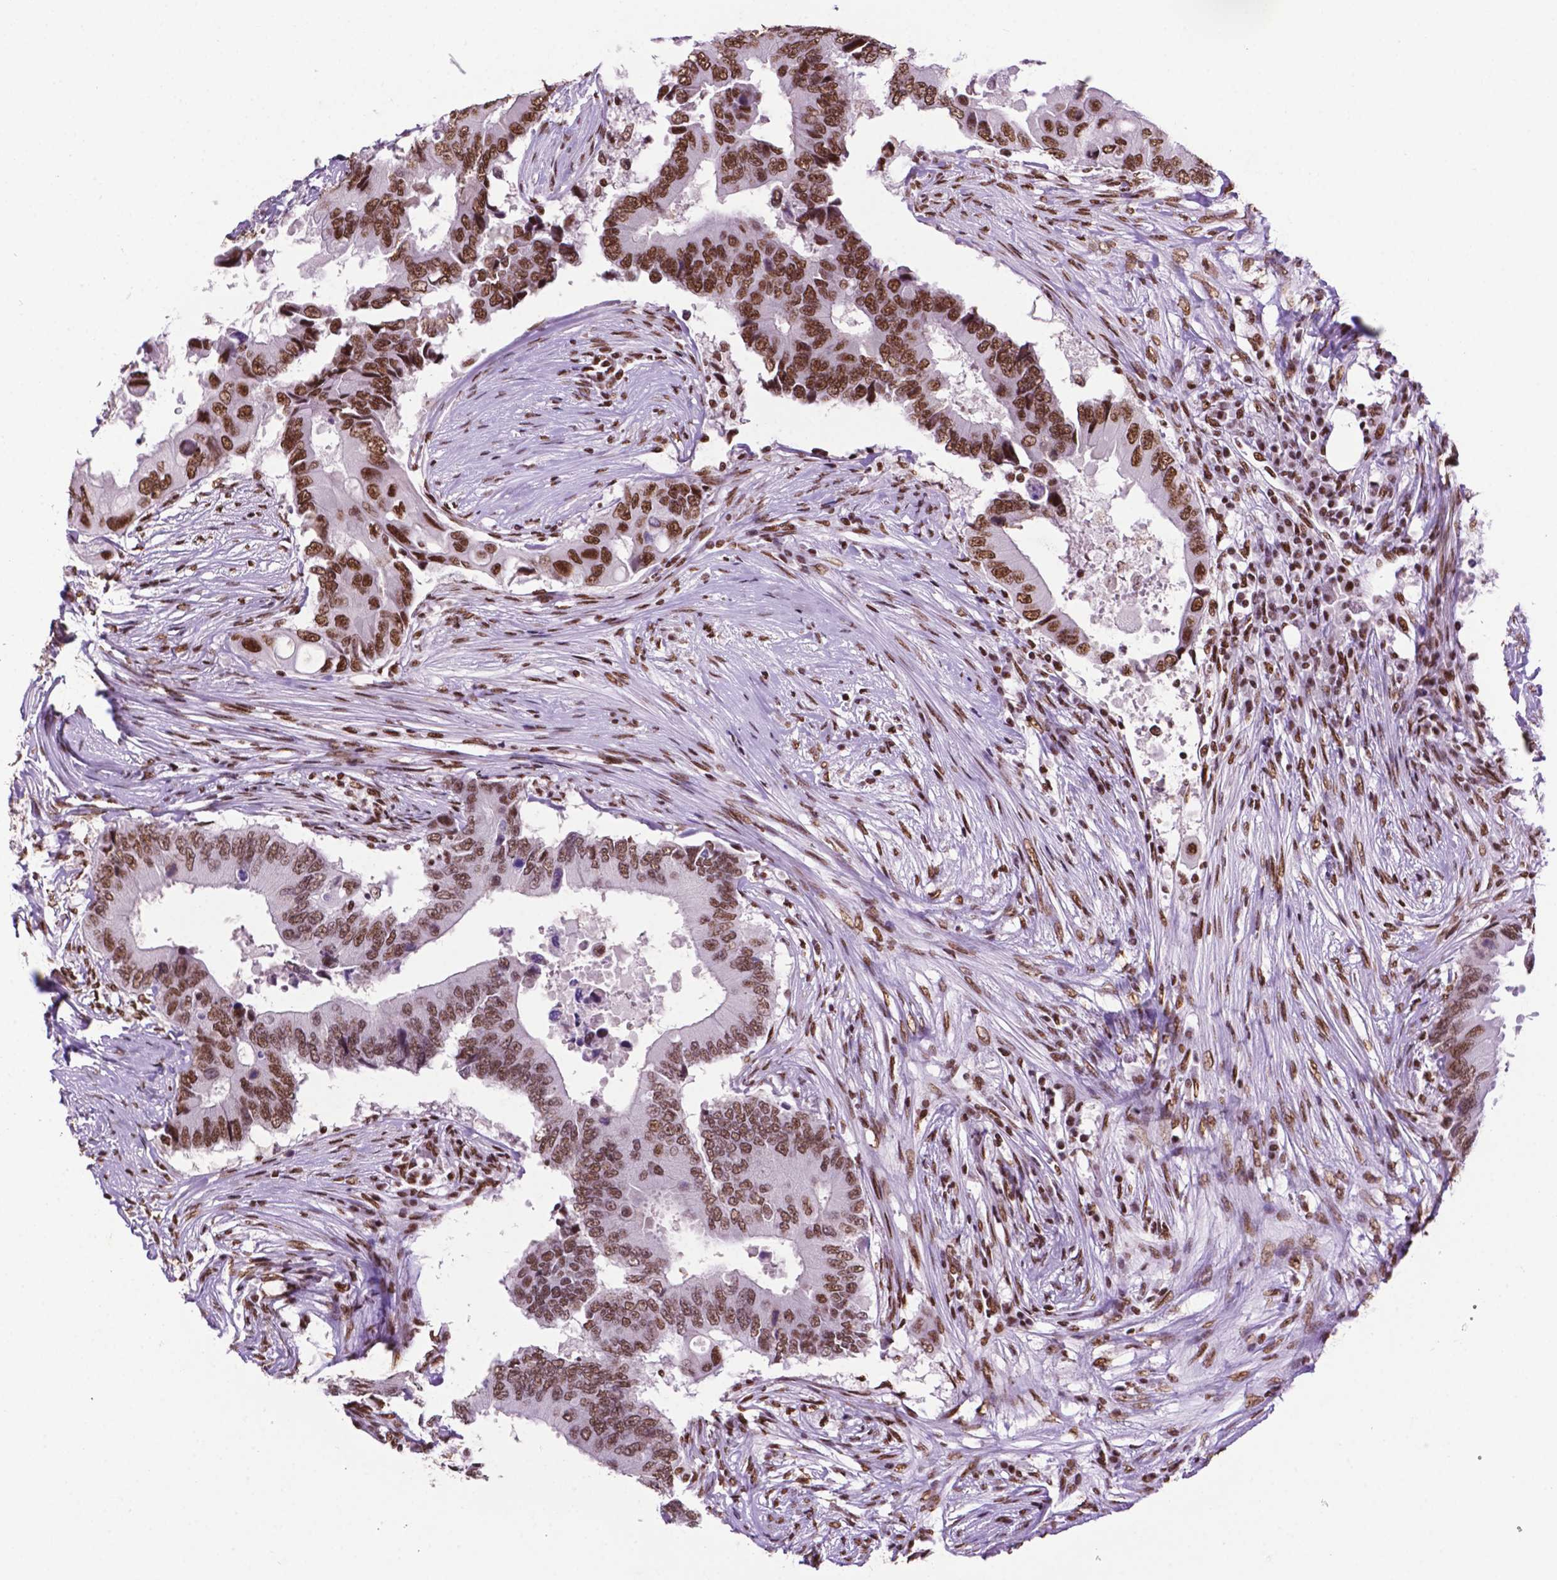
{"staining": {"intensity": "moderate", "quantity": ">75%", "location": "nuclear"}, "tissue": "colorectal cancer", "cell_type": "Tumor cells", "image_type": "cancer", "snomed": [{"axis": "morphology", "description": "Adenocarcinoma, NOS"}, {"axis": "topography", "description": "Colon"}], "caption": "The immunohistochemical stain labels moderate nuclear expression in tumor cells of colorectal cancer tissue. The staining was performed using DAB (3,3'-diaminobenzidine) to visualize the protein expression in brown, while the nuclei were stained in blue with hematoxylin (Magnification: 20x).", "gene": "CCAR2", "patient": {"sex": "male", "age": 71}}